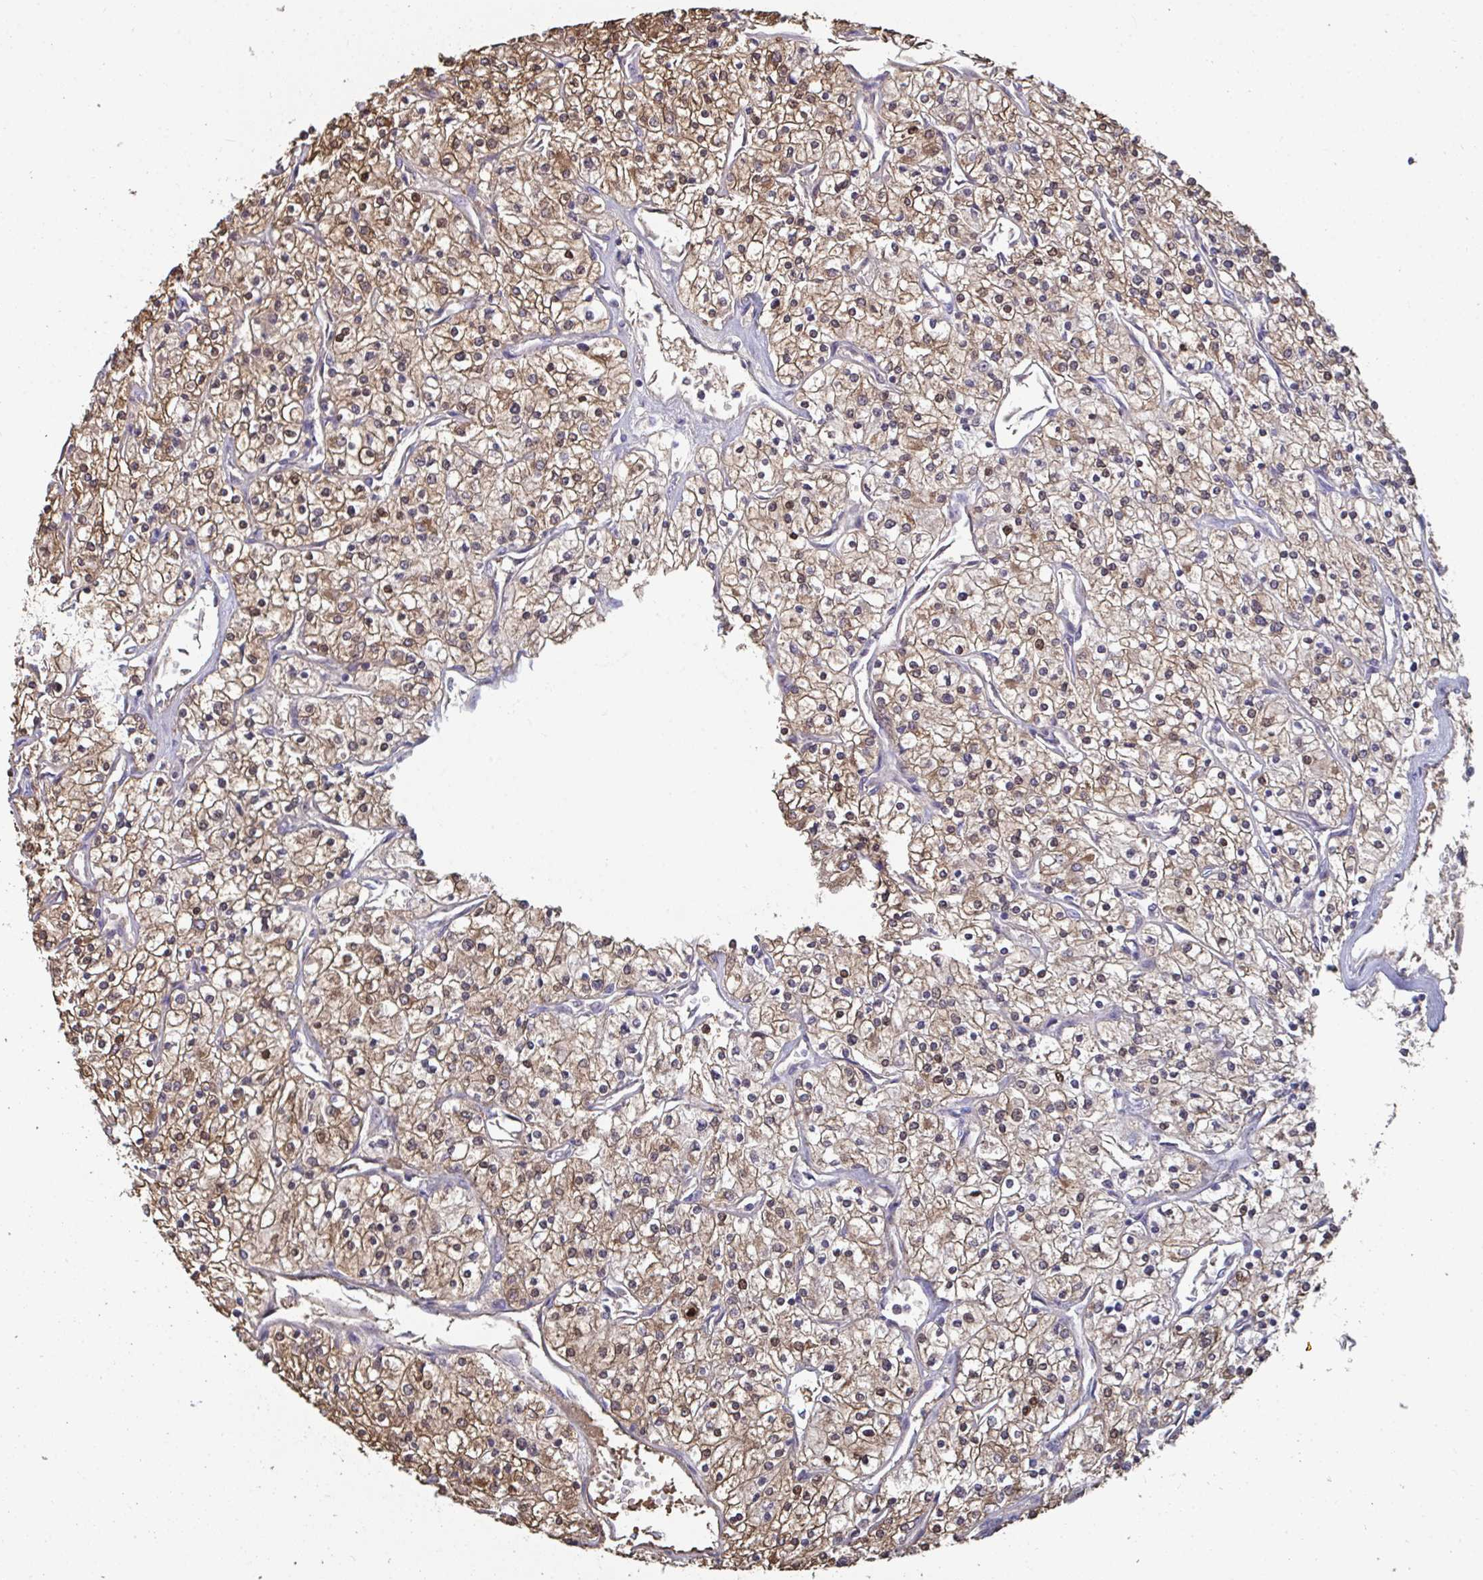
{"staining": {"intensity": "moderate", "quantity": ">75%", "location": "cytoplasmic/membranous,nuclear"}, "tissue": "renal cancer", "cell_type": "Tumor cells", "image_type": "cancer", "snomed": [{"axis": "morphology", "description": "Adenocarcinoma, NOS"}, {"axis": "topography", "description": "Kidney"}], "caption": "Human renal cancer stained for a protein (brown) reveals moderate cytoplasmic/membranous and nuclear positive staining in approximately >75% of tumor cells.", "gene": "TTC9C", "patient": {"sex": "male", "age": 80}}